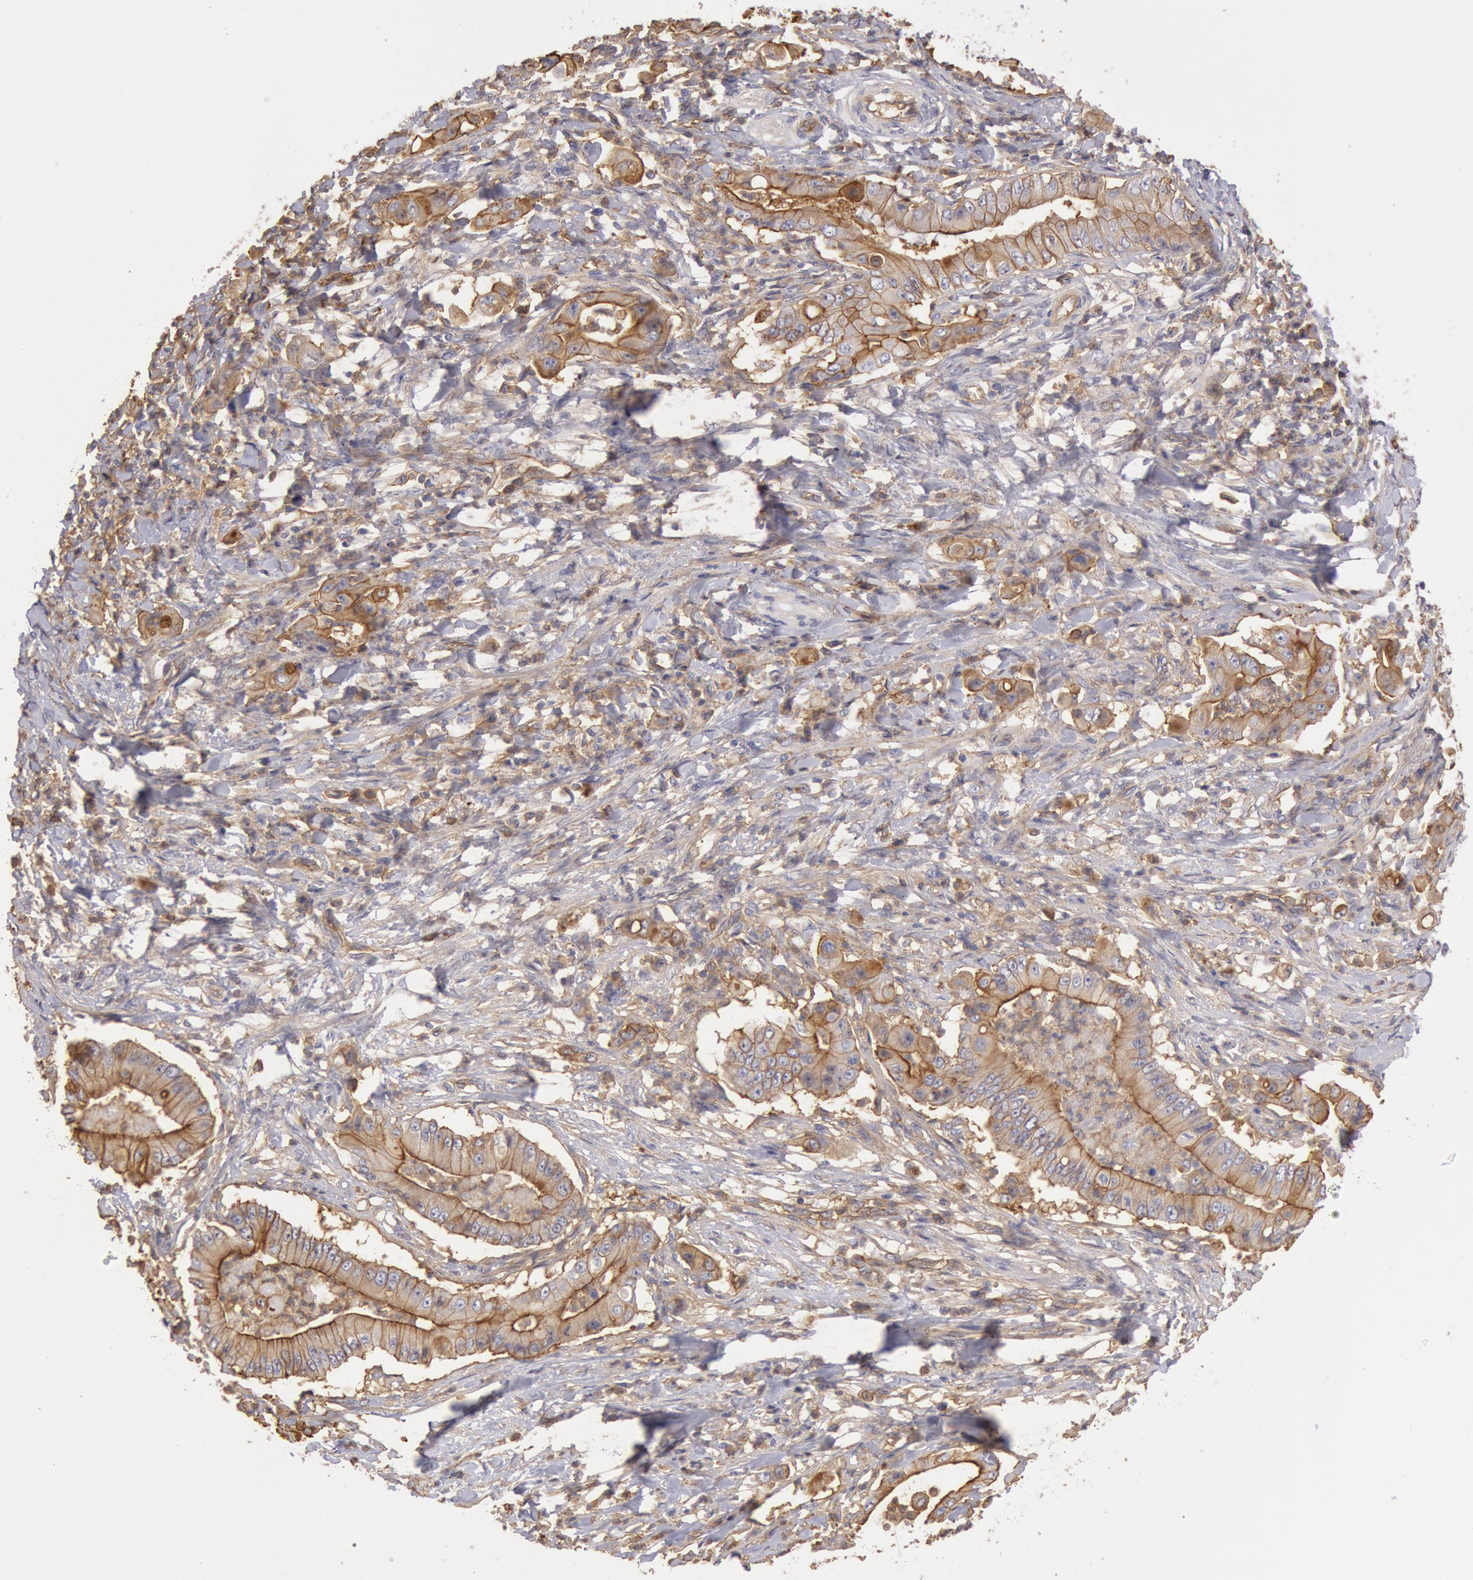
{"staining": {"intensity": "moderate", "quantity": ">75%", "location": "cytoplasmic/membranous"}, "tissue": "pancreatic cancer", "cell_type": "Tumor cells", "image_type": "cancer", "snomed": [{"axis": "morphology", "description": "Adenocarcinoma, NOS"}, {"axis": "topography", "description": "Pancreas"}], "caption": "DAB (3,3'-diaminobenzidine) immunohistochemical staining of pancreatic cancer reveals moderate cytoplasmic/membranous protein staining in about >75% of tumor cells.", "gene": "SNAP23", "patient": {"sex": "male", "age": 62}}